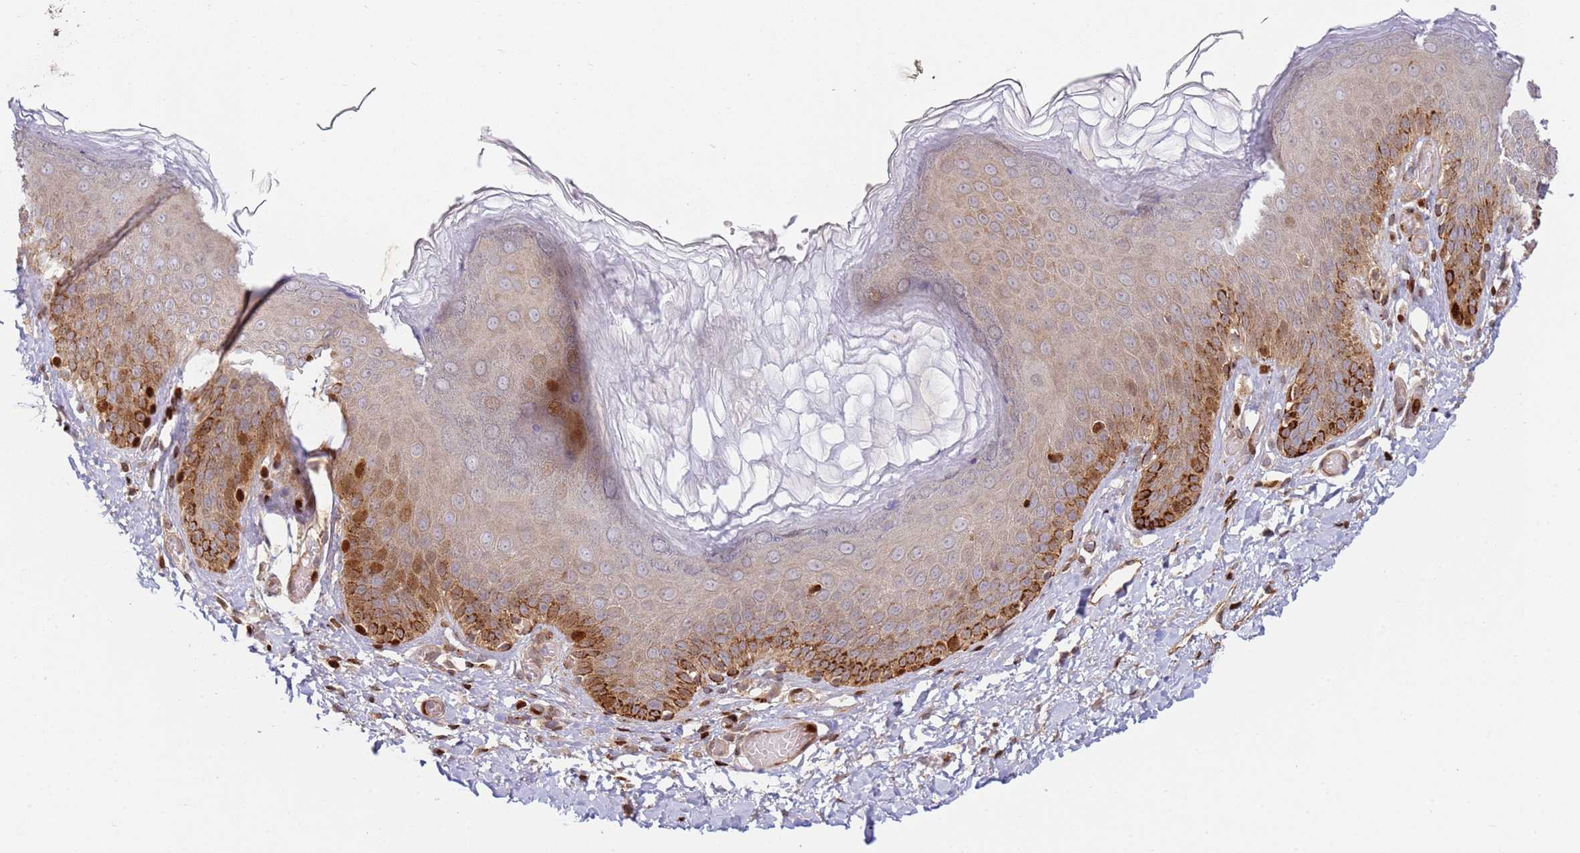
{"staining": {"intensity": "strong", "quantity": "25%-75%", "location": "cytoplasmic/membranous,nuclear"}, "tissue": "skin", "cell_type": "Epidermal cells", "image_type": "normal", "snomed": [{"axis": "morphology", "description": "Normal tissue, NOS"}, {"axis": "topography", "description": "Anal"}], "caption": "A brown stain shows strong cytoplasmic/membranous,nuclear positivity of a protein in epidermal cells of unremarkable skin. (DAB (3,3'-diaminobenzidine) = brown stain, brightfield microscopy at high magnification).", "gene": "TMEM233", "patient": {"sex": "female", "age": 40}}